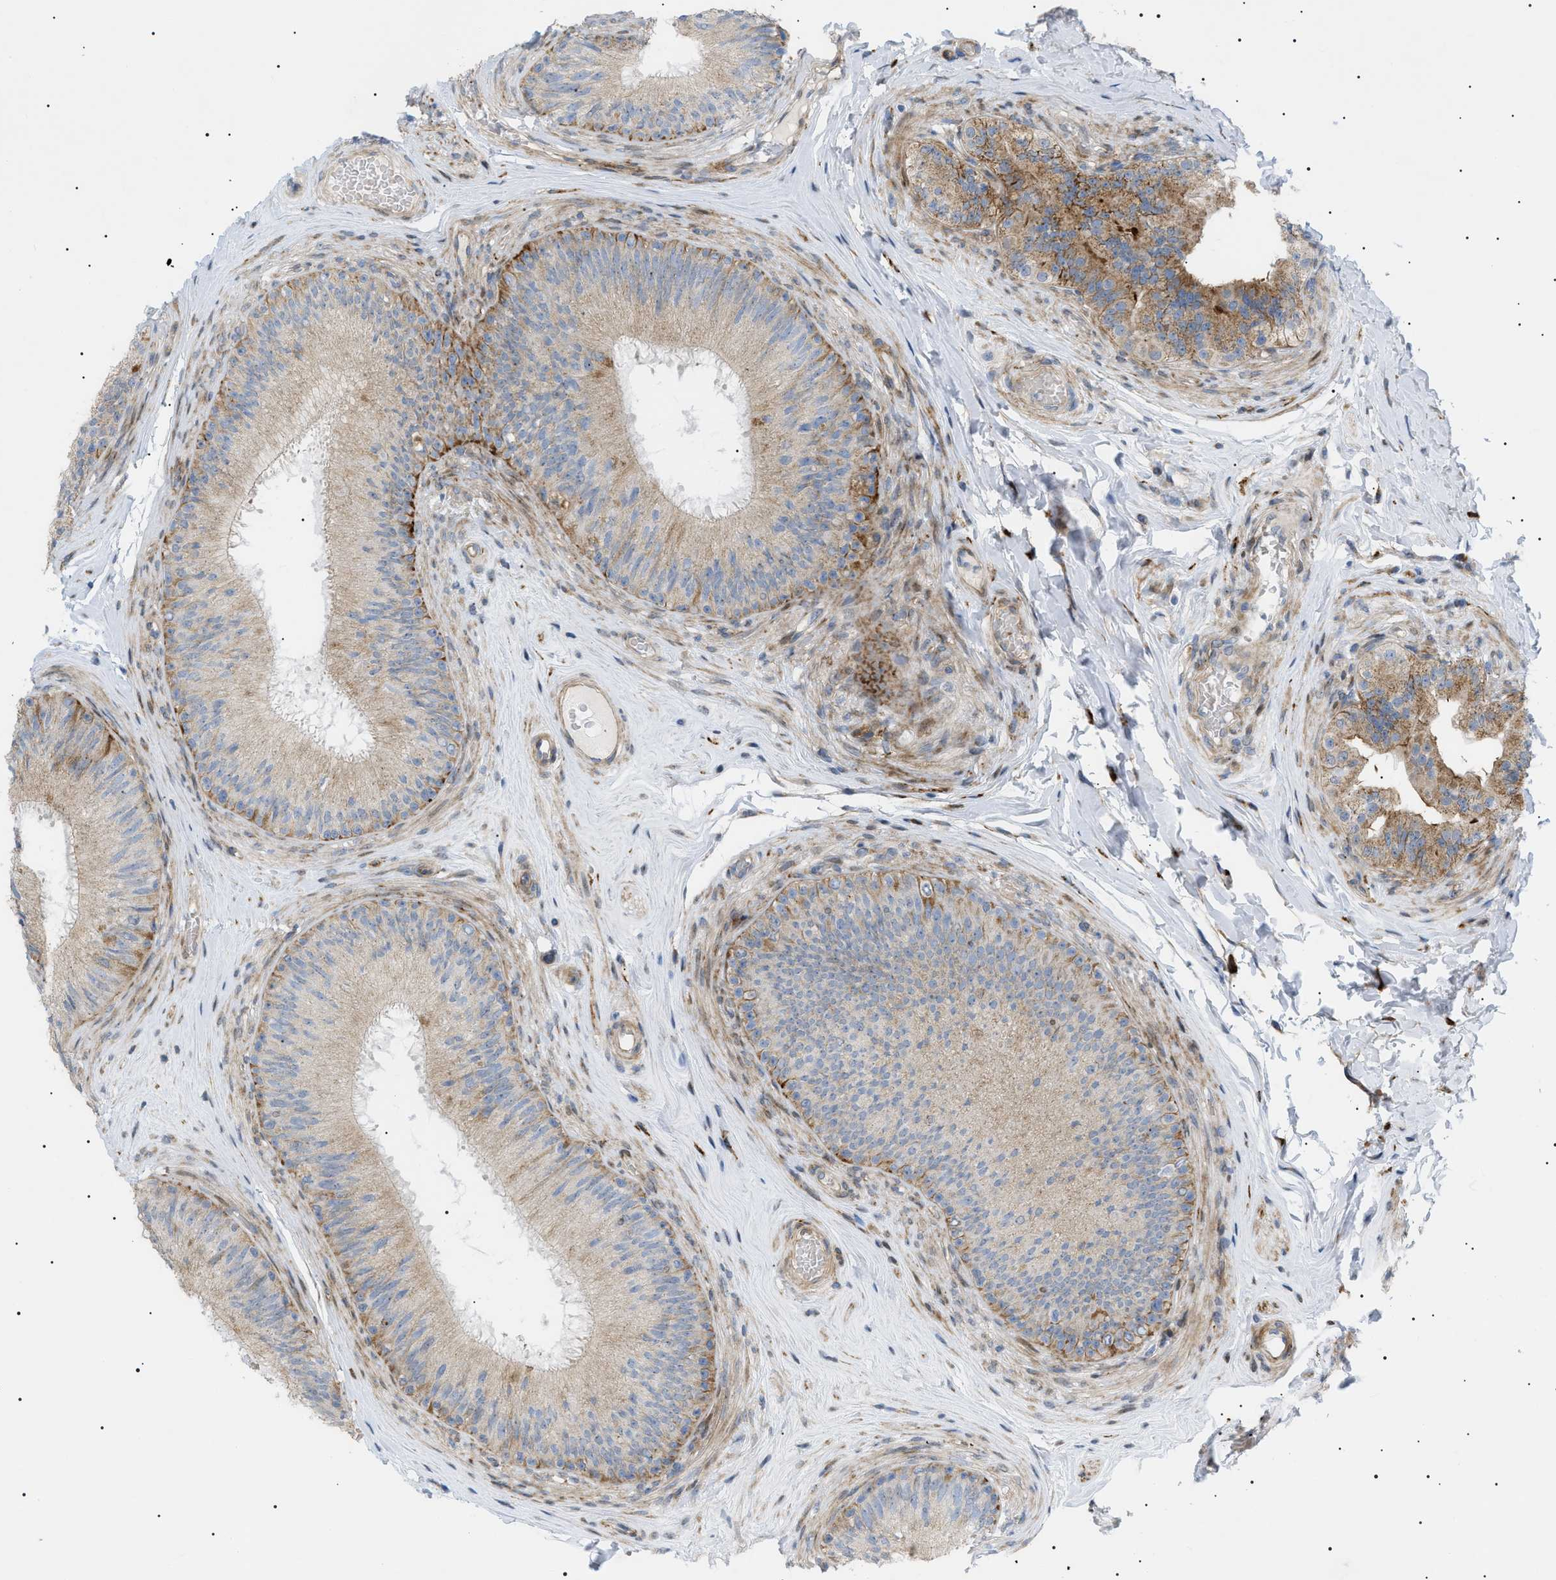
{"staining": {"intensity": "weak", "quantity": "25%-75%", "location": "cytoplasmic/membranous"}, "tissue": "epididymis", "cell_type": "Glandular cells", "image_type": "normal", "snomed": [{"axis": "morphology", "description": "Normal tissue, NOS"}, {"axis": "topography", "description": "Testis"}, {"axis": "topography", "description": "Epididymis"}], "caption": "The image shows immunohistochemical staining of unremarkable epididymis. There is weak cytoplasmic/membranous staining is identified in approximately 25%-75% of glandular cells. The protein of interest is stained brown, and the nuclei are stained in blue (DAB (3,3'-diaminobenzidine) IHC with brightfield microscopy, high magnification).", "gene": "SFXN5", "patient": {"sex": "male", "age": 36}}